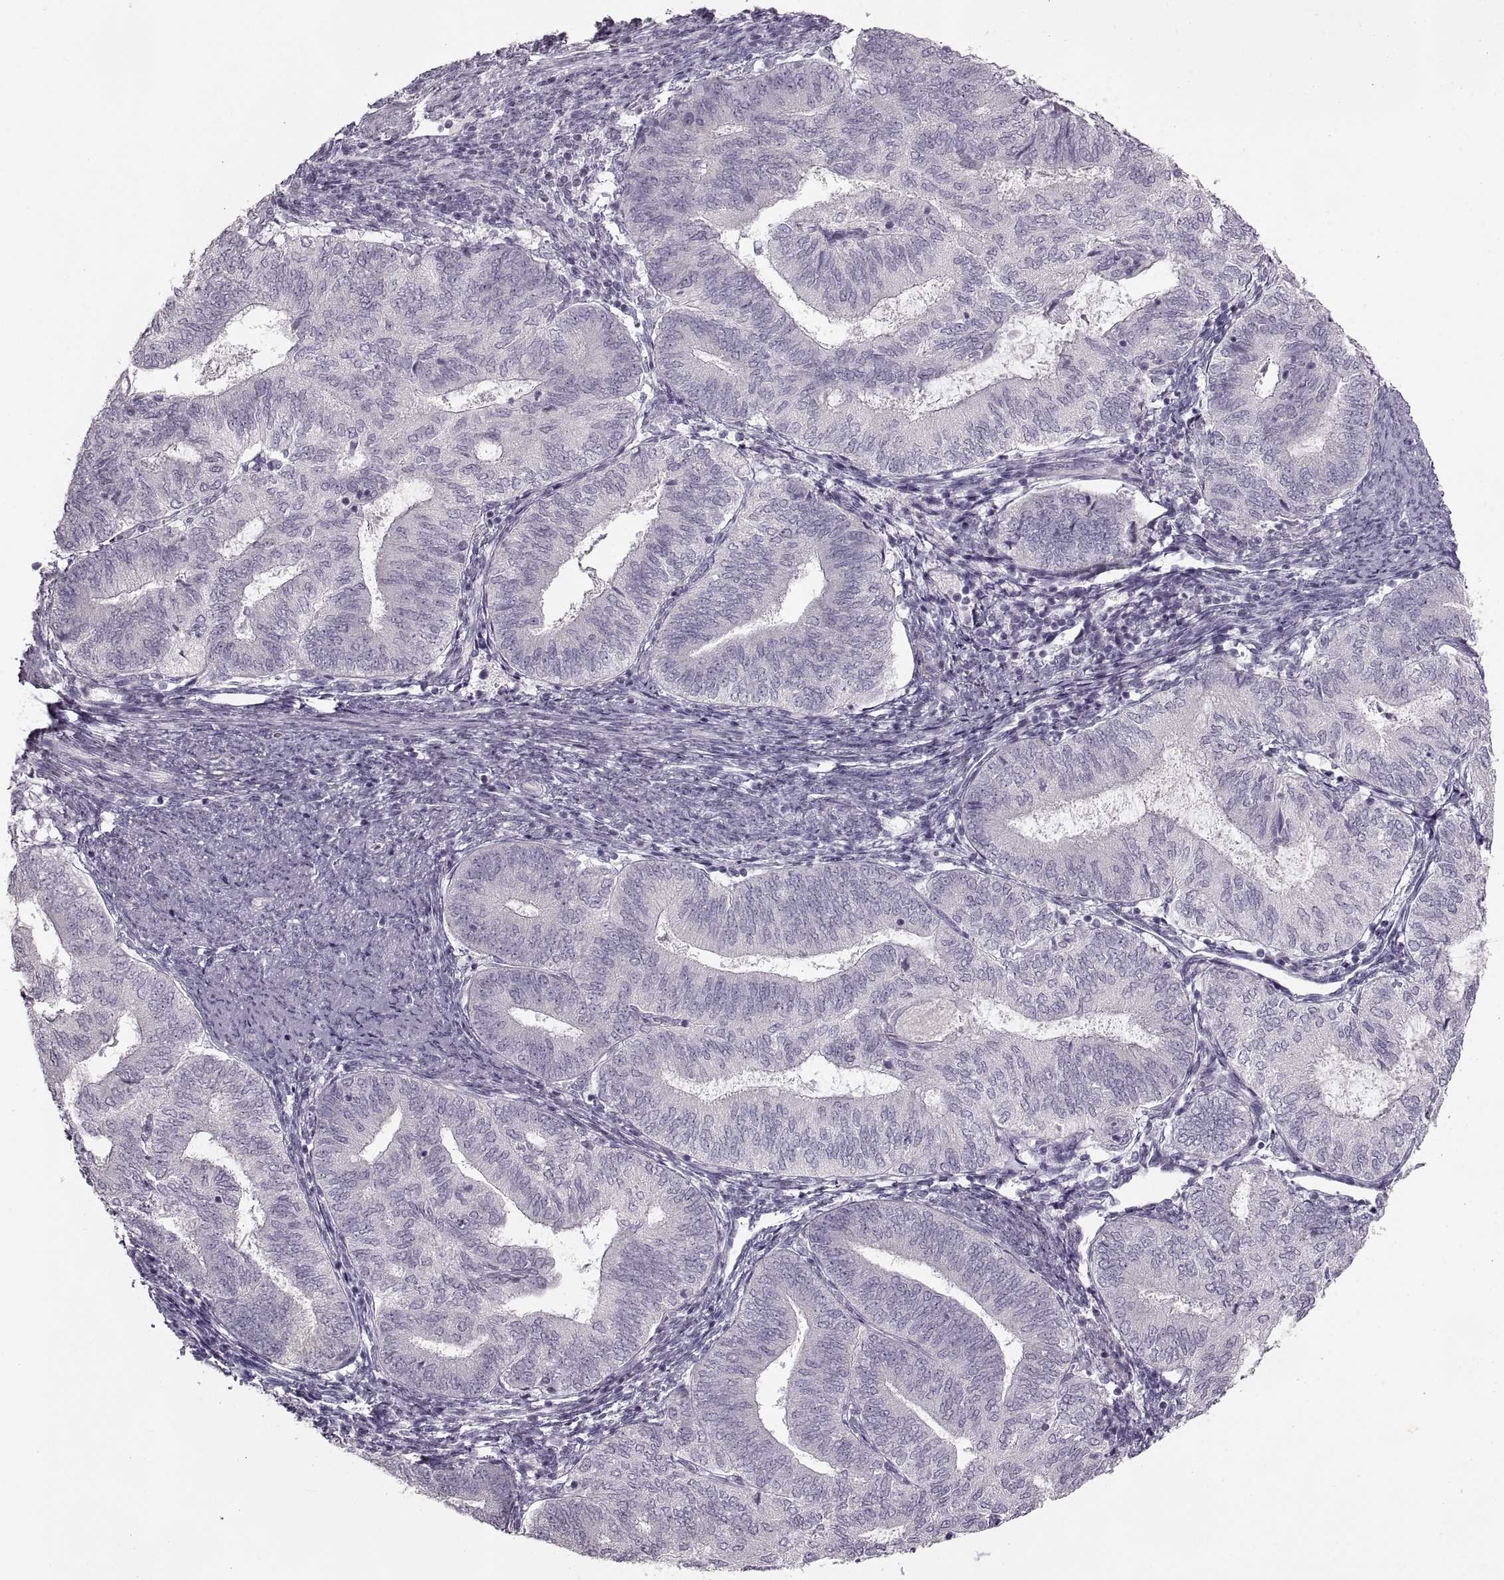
{"staining": {"intensity": "negative", "quantity": "none", "location": "none"}, "tissue": "endometrial cancer", "cell_type": "Tumor cells", "image_type": "cancer", "snomed": [{"axis": "morphology", "description": "Adenocarcinoma, NOS"}, {"axis": "topography", "description": "Endometrium"}], "caption": "The micrograph exhibits no staining of tumor cells in adenocarcinoma (endometrial). (Immunohistochemistry, brightfield microscopy, high magnification).", "gene": "CNTN1", "patient": {"sex": "female", "age": 65}}